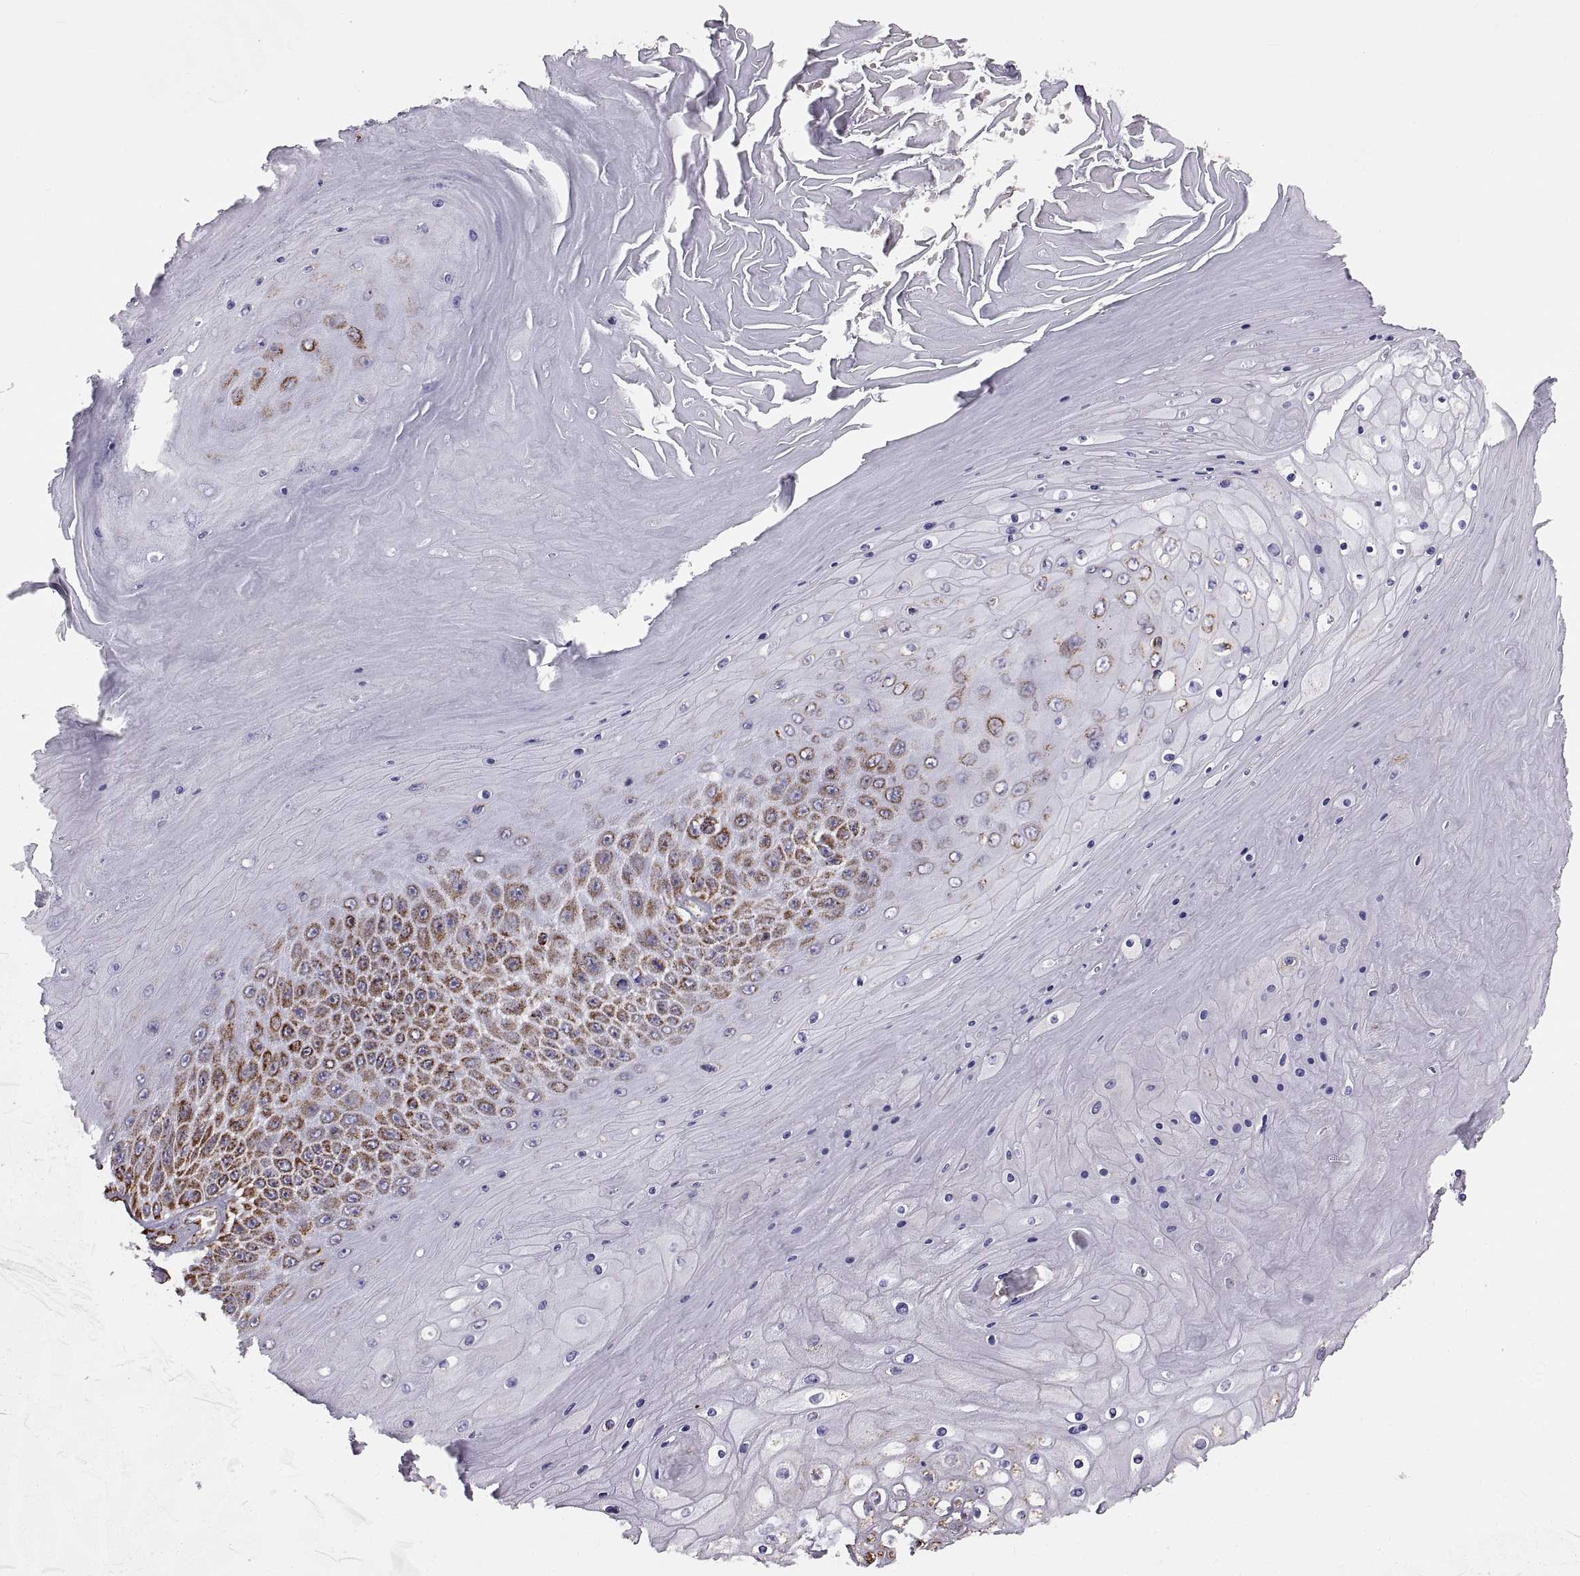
{"staining": {"intensity": "strong", "quantity": ">75%", "location": "cytoplasmic/membranous"}, "tissue": "skin cancer", "cell_type": "Tumor cells", "image_type": "cancer", "snomed": [{"axis": "morphology", "description": "Squamous cell carcinoma, NOS"}, {"axis": "topography", "description": "Skin"}], "caption": "Immunohistochemical staining of skin squamous cell carcinoma shows high levels of strong cytoplasmic/membranous protein positivity in about >75% of tumor cells.", "gene": "ARSD", "patient": {"sex": "male", "age": 62}}